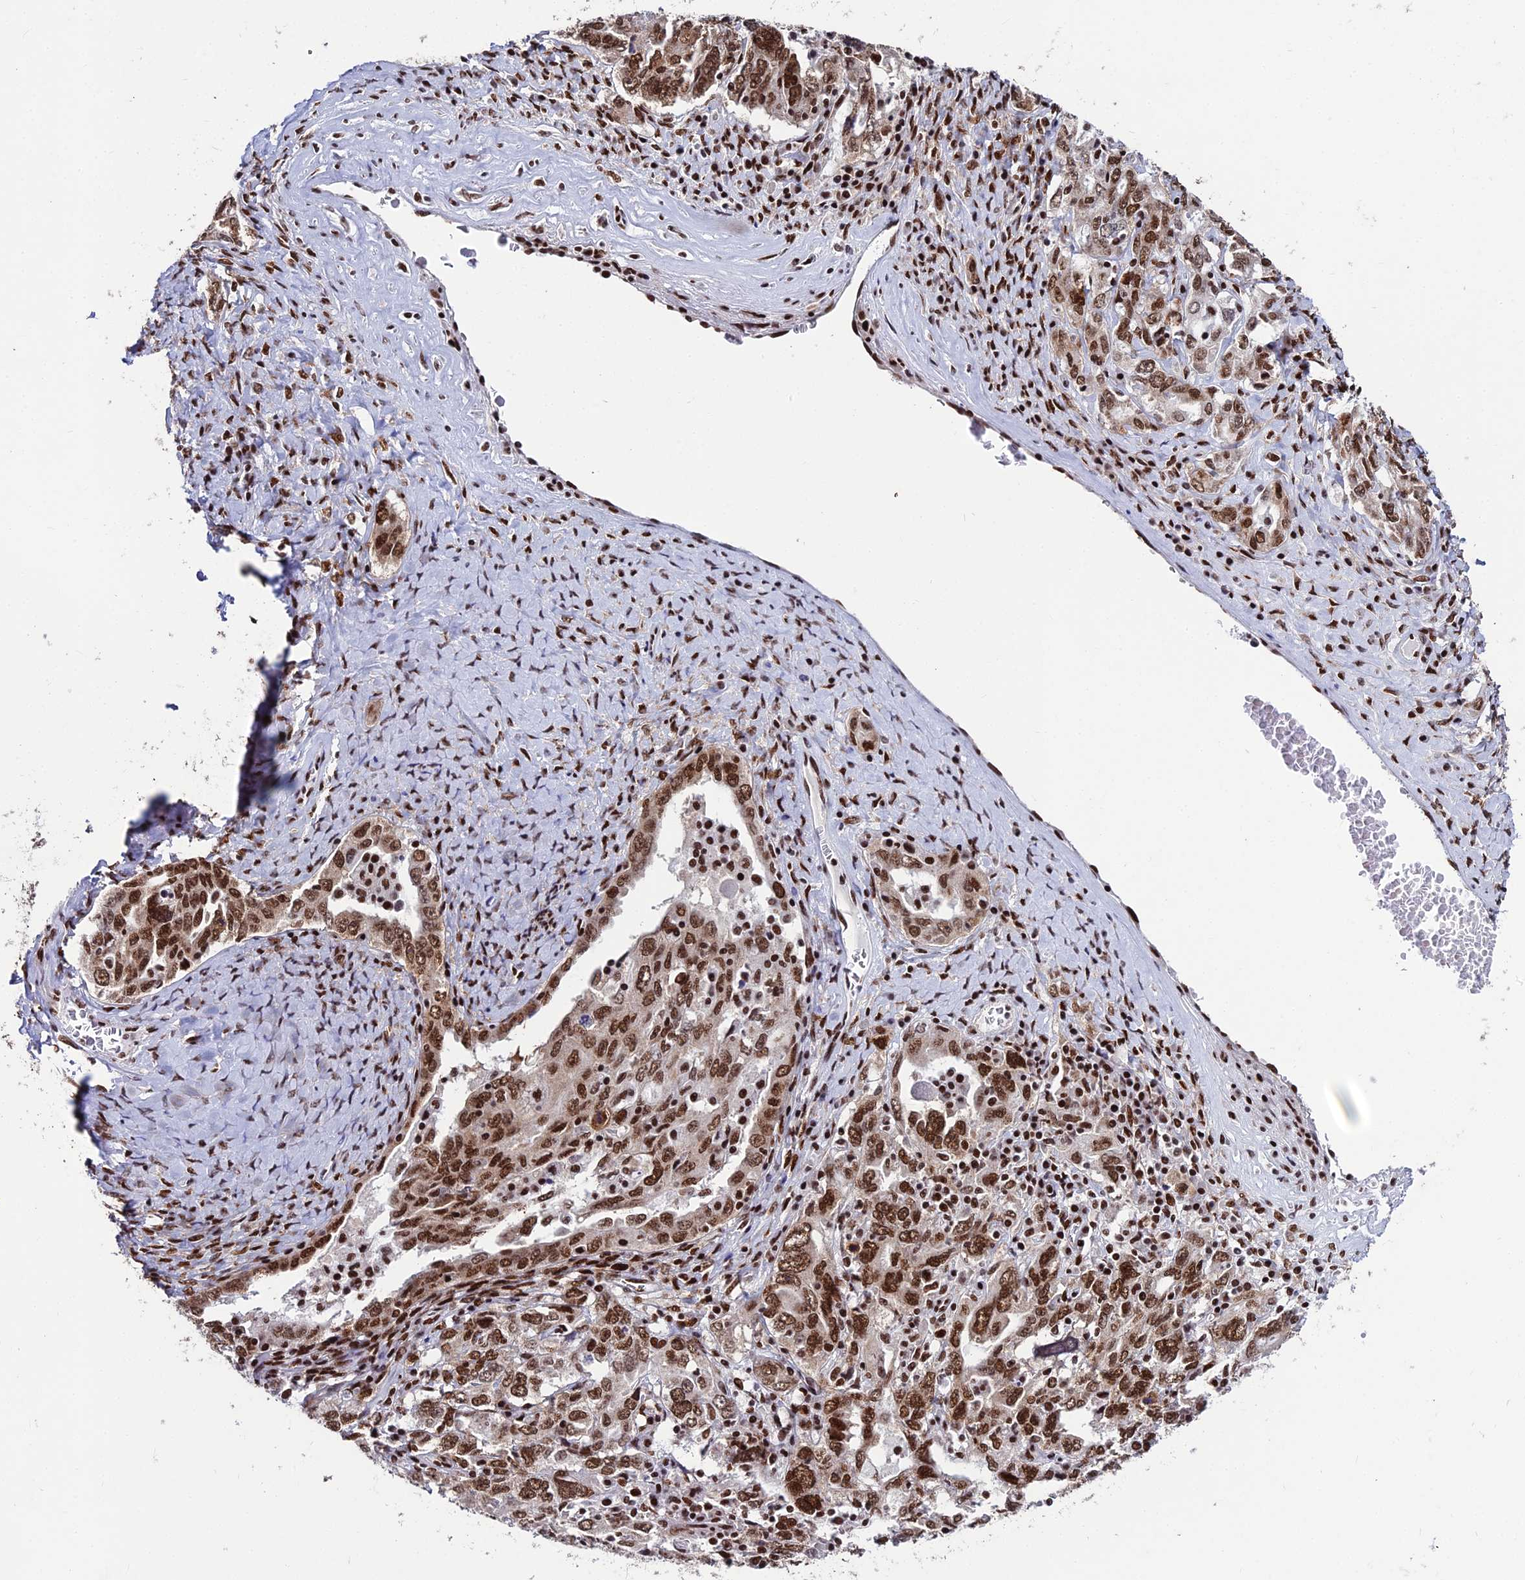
{"staining": {"intensity": "moderate", "quantity": ">75%", "location": "nuclear"}, "tissue": "ovarian cancer", "cell_type": "Tumor cells", "image_type": "cancer", "snomed": [{"axis": "morphology", "description": "Carcinoma, endometroid"}, {"axis": "topography", "description": "Ovary"}], "caption": "Immunohistochemical staining of ovarian cancer shows moderate nuclear protein positivity in about >75% of tumor cells.", "gene": "HNRNPH1", "patient": {"sex": "female", "age": 62}}